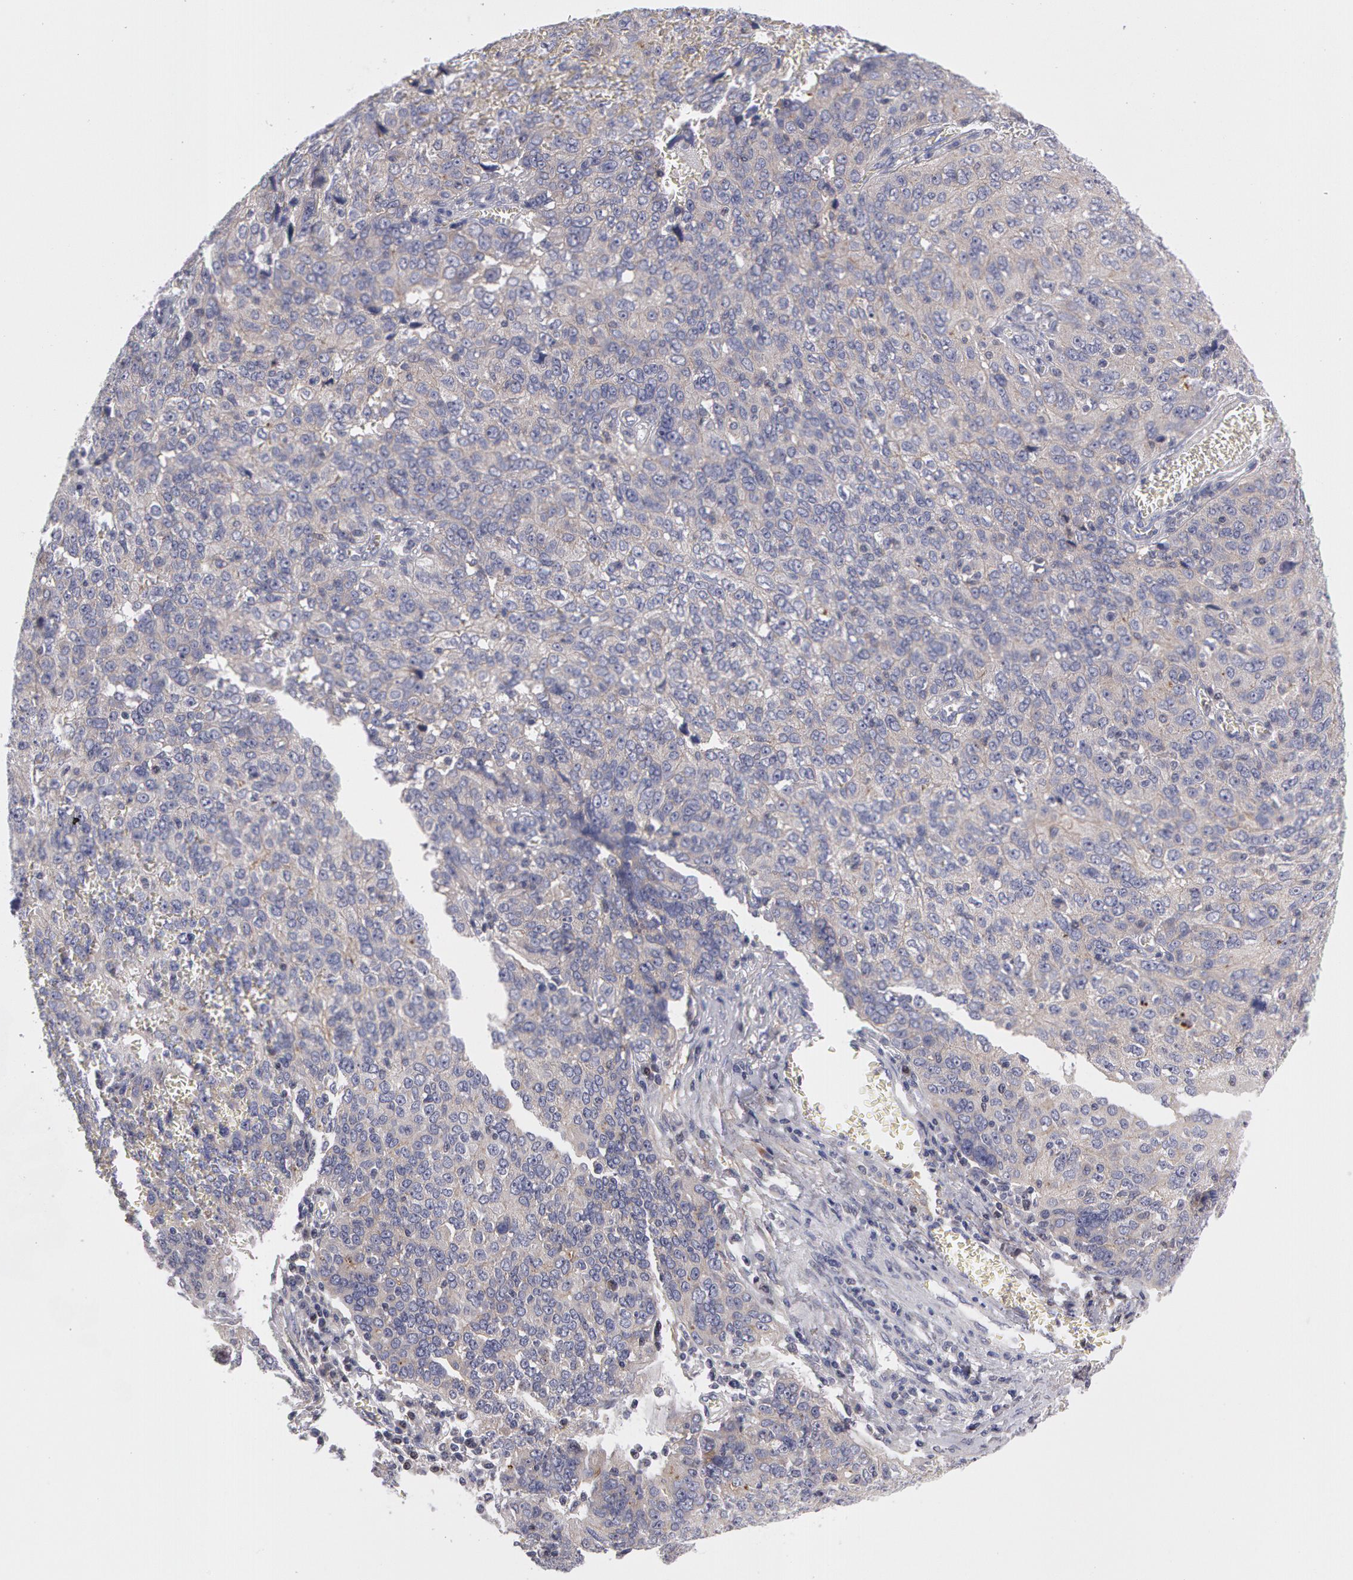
{"staining": {"intensity": "negative", "quantity": "none", "location": "none"}, "tissue": "ovarian cancer", "cell_type": "Tumor cells", "image_type": "cancer", "snomed": [{"axis": "morphology", "description": "Carcinoma, endometroid"}, {"axis": "topography", "description": "Ovary"}], "caption": "Ovarian cancer was stained to show a protein in brown. There is no significant positivity in tumor cells.", "gene": "ERBB2", "patient": {"sex": "female", "age": 75}}